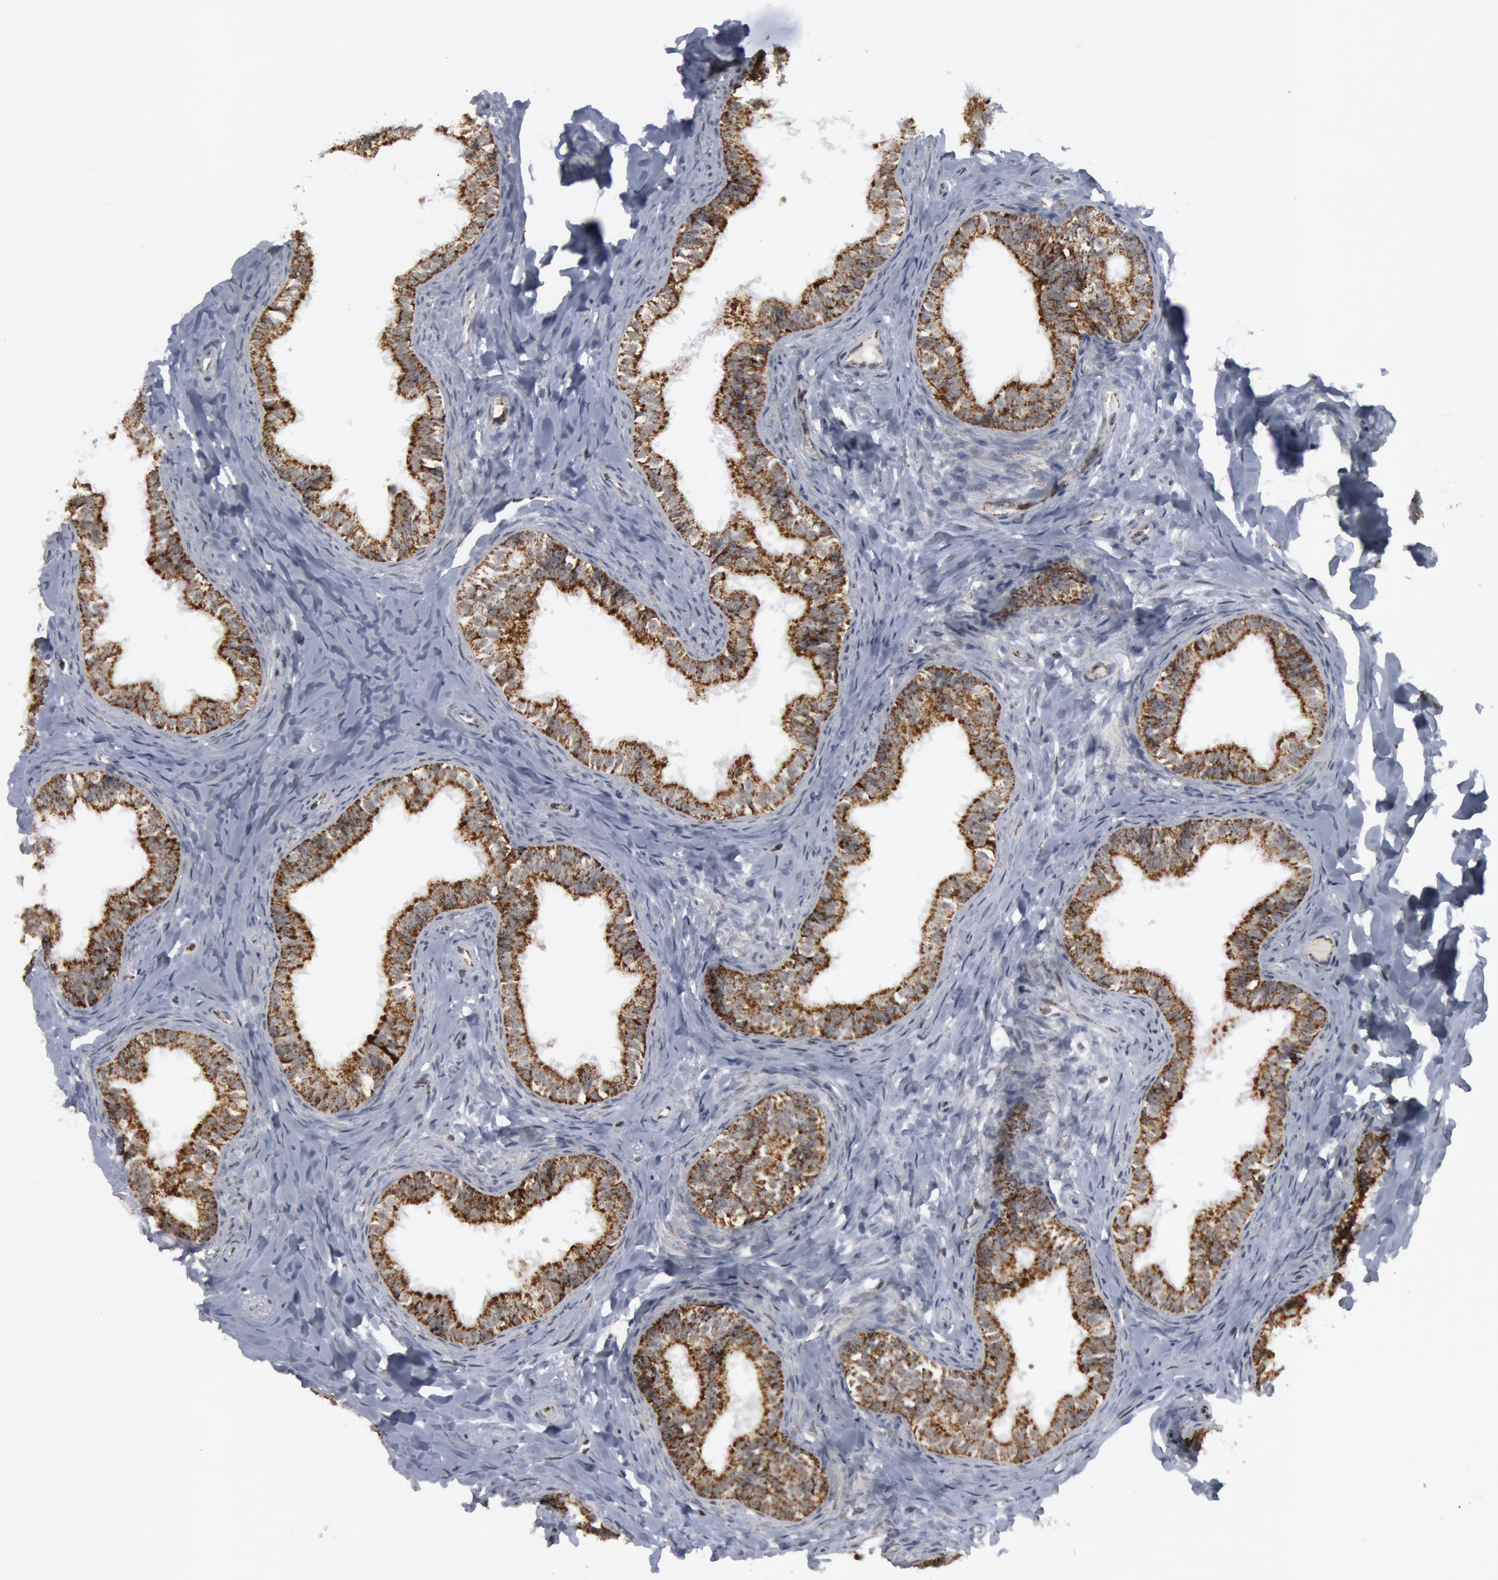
{"staining": {"intensity": "moderate", "quantity": ">75%", "location": "cytoplasmic/membranous"}, "tissue": "epididymis", "cell_type": "Glandular cells", "image_type": "normal", "snomed": [{"axis": "morphology", "description": "Normal tissue, NOS"}, {"axis": "topography", "description": "Epididymis"}], "caption": "Glandular cells exhibit medium levels of moderate cytoplasmic/membranous positivity in approximately >75% of cells in benign human epididymis. The protein of interest is stained brown, and the nuclei are stained in blue (DAB (3,3'-diaminobenzidine) IHC with brightfield microscopy, high magnification).", "gene": "CASP9", "patient": {"sex": "male", "age": 26}}